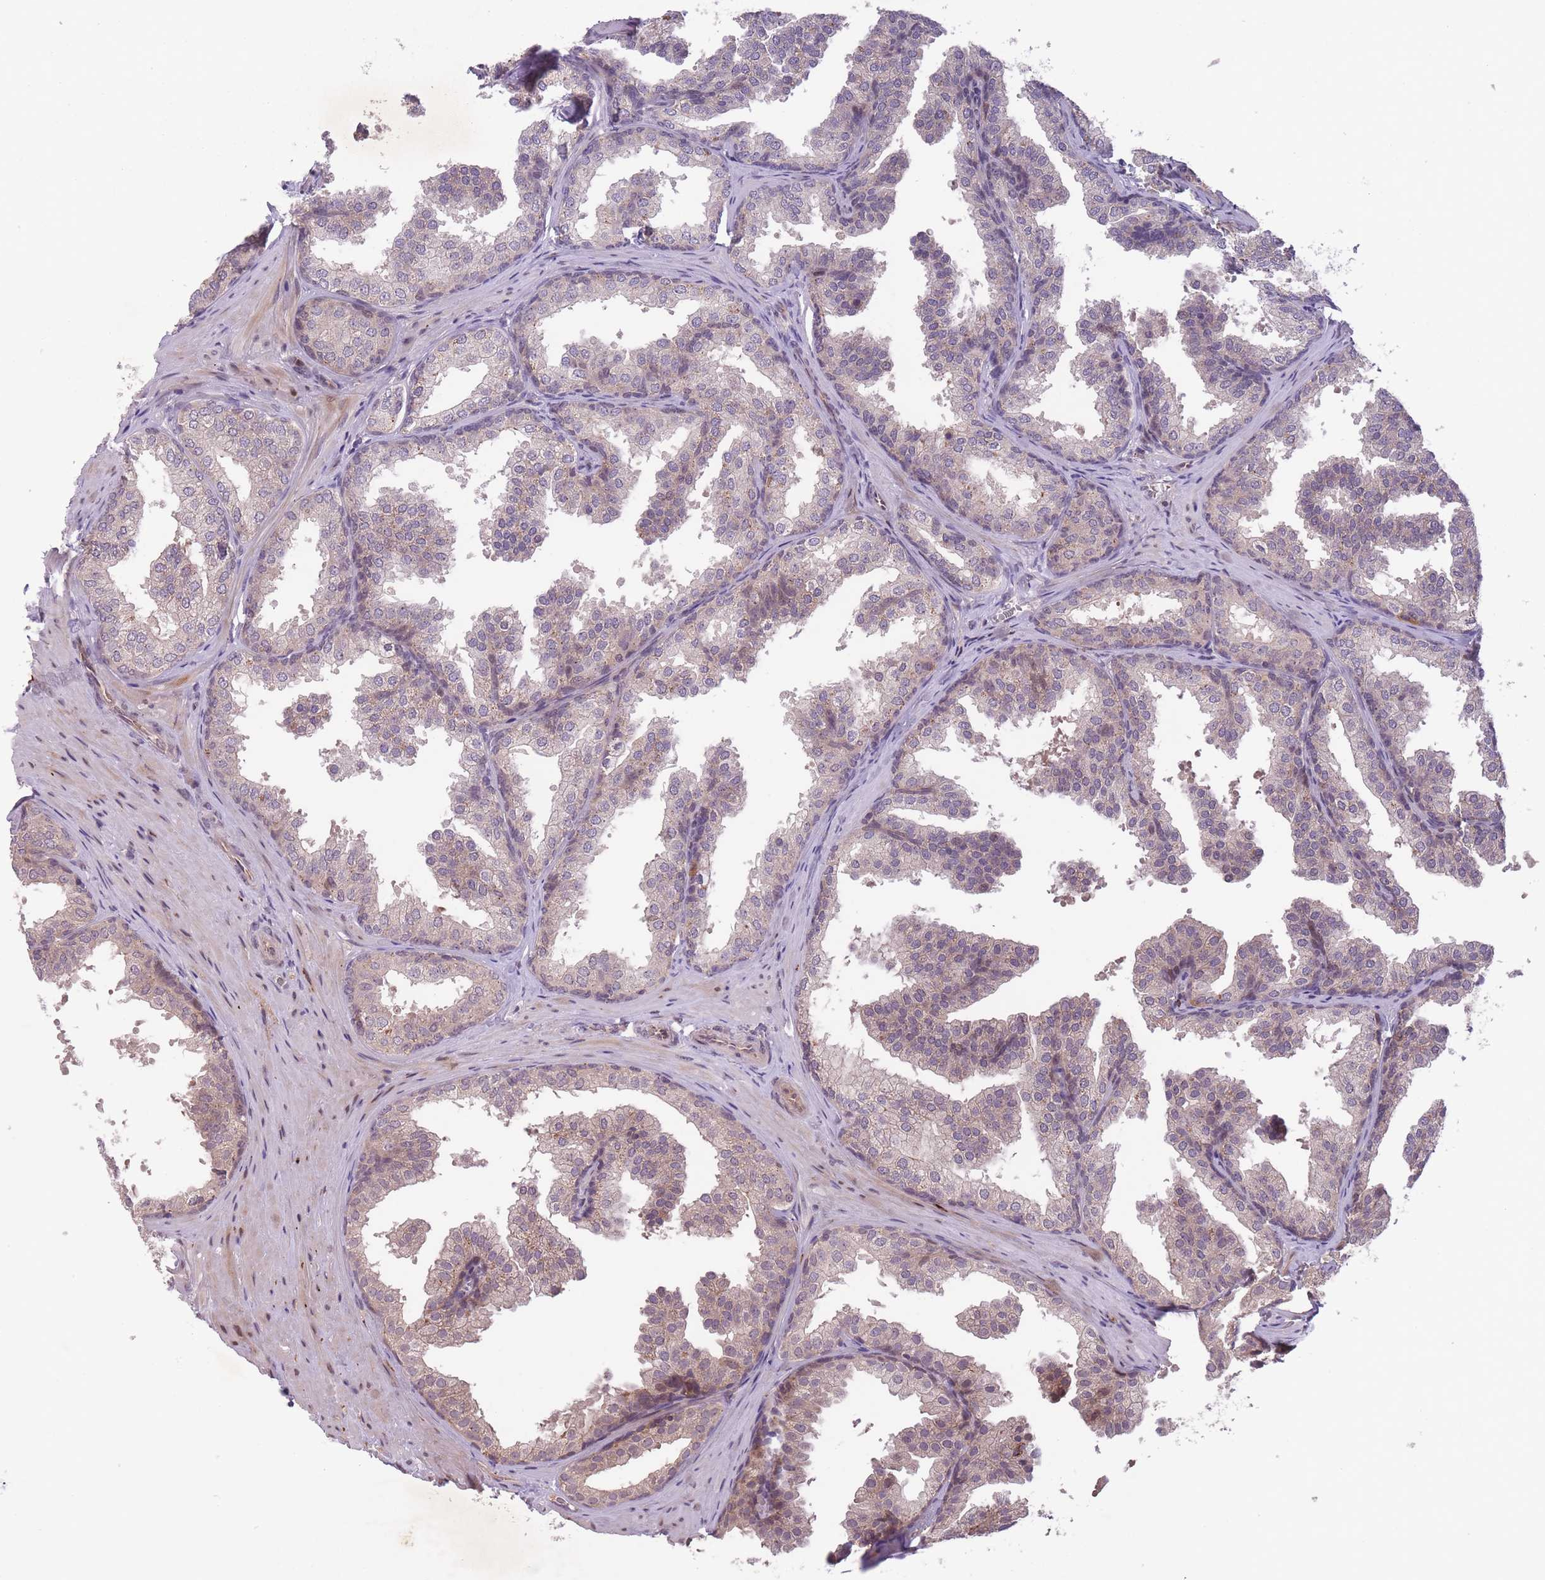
{"staining": {"intensity": "strong", "quantity": "<25%", "location": "cytoplasmic/membranous"}, "tissue": "prostate", "cell_type": "Glandular cells", "image_type": "normal", "snomed": [{"axis": "morphology", "description": "Normal tissue, NOS"}, {"axis": "topography", "description": "Prostate"}], "caption": "Immunohistochemical staining of benign prostate displays medium levels of strong cytoplasmic/membranous staining in about <25% of glandular cells.", "gene": "SECTM1", "patient": {"sex": "male", "age": 37}}